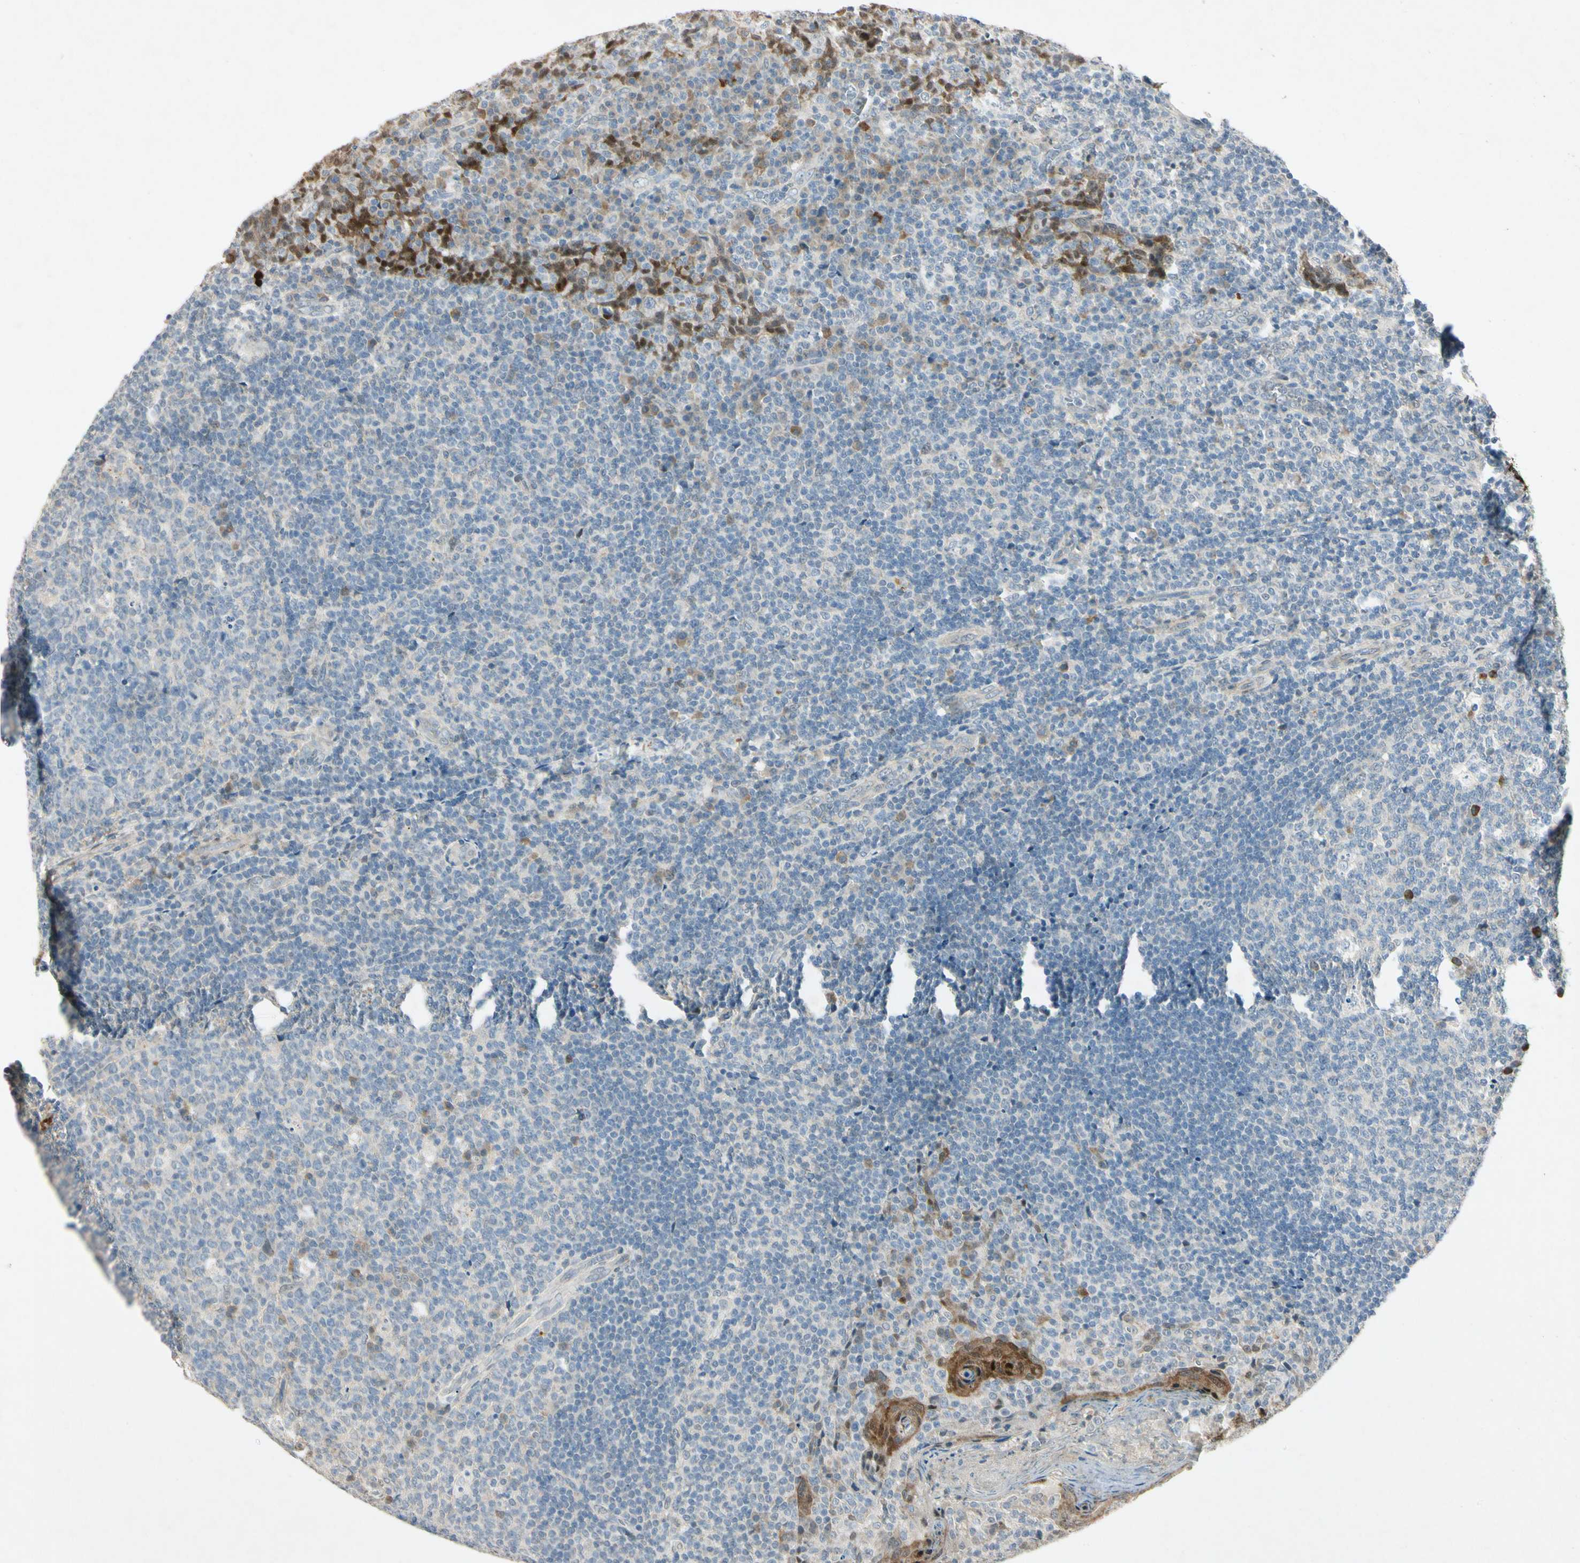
{"staining": {"intensity": "weak", "quantity": "<25%", "location": "cytoplasmic/membranous"}, "tissue": "tonsil", "cell_type": "Germinal center cells", "image_type": "normal", "snomed": [{"axis": "morphology", "description": "Normal tissue, NOS"}, {"axis": "topography", "description": "Tonsil"}], "caption": "This image is of benign tonsil stained with IHC to label a protein in brown with the nuclei are counter-stained blue. There is no expression in germinal center cells.", "gene": "HSPA1B", "patient": {"sex": "male", "age": 17}}